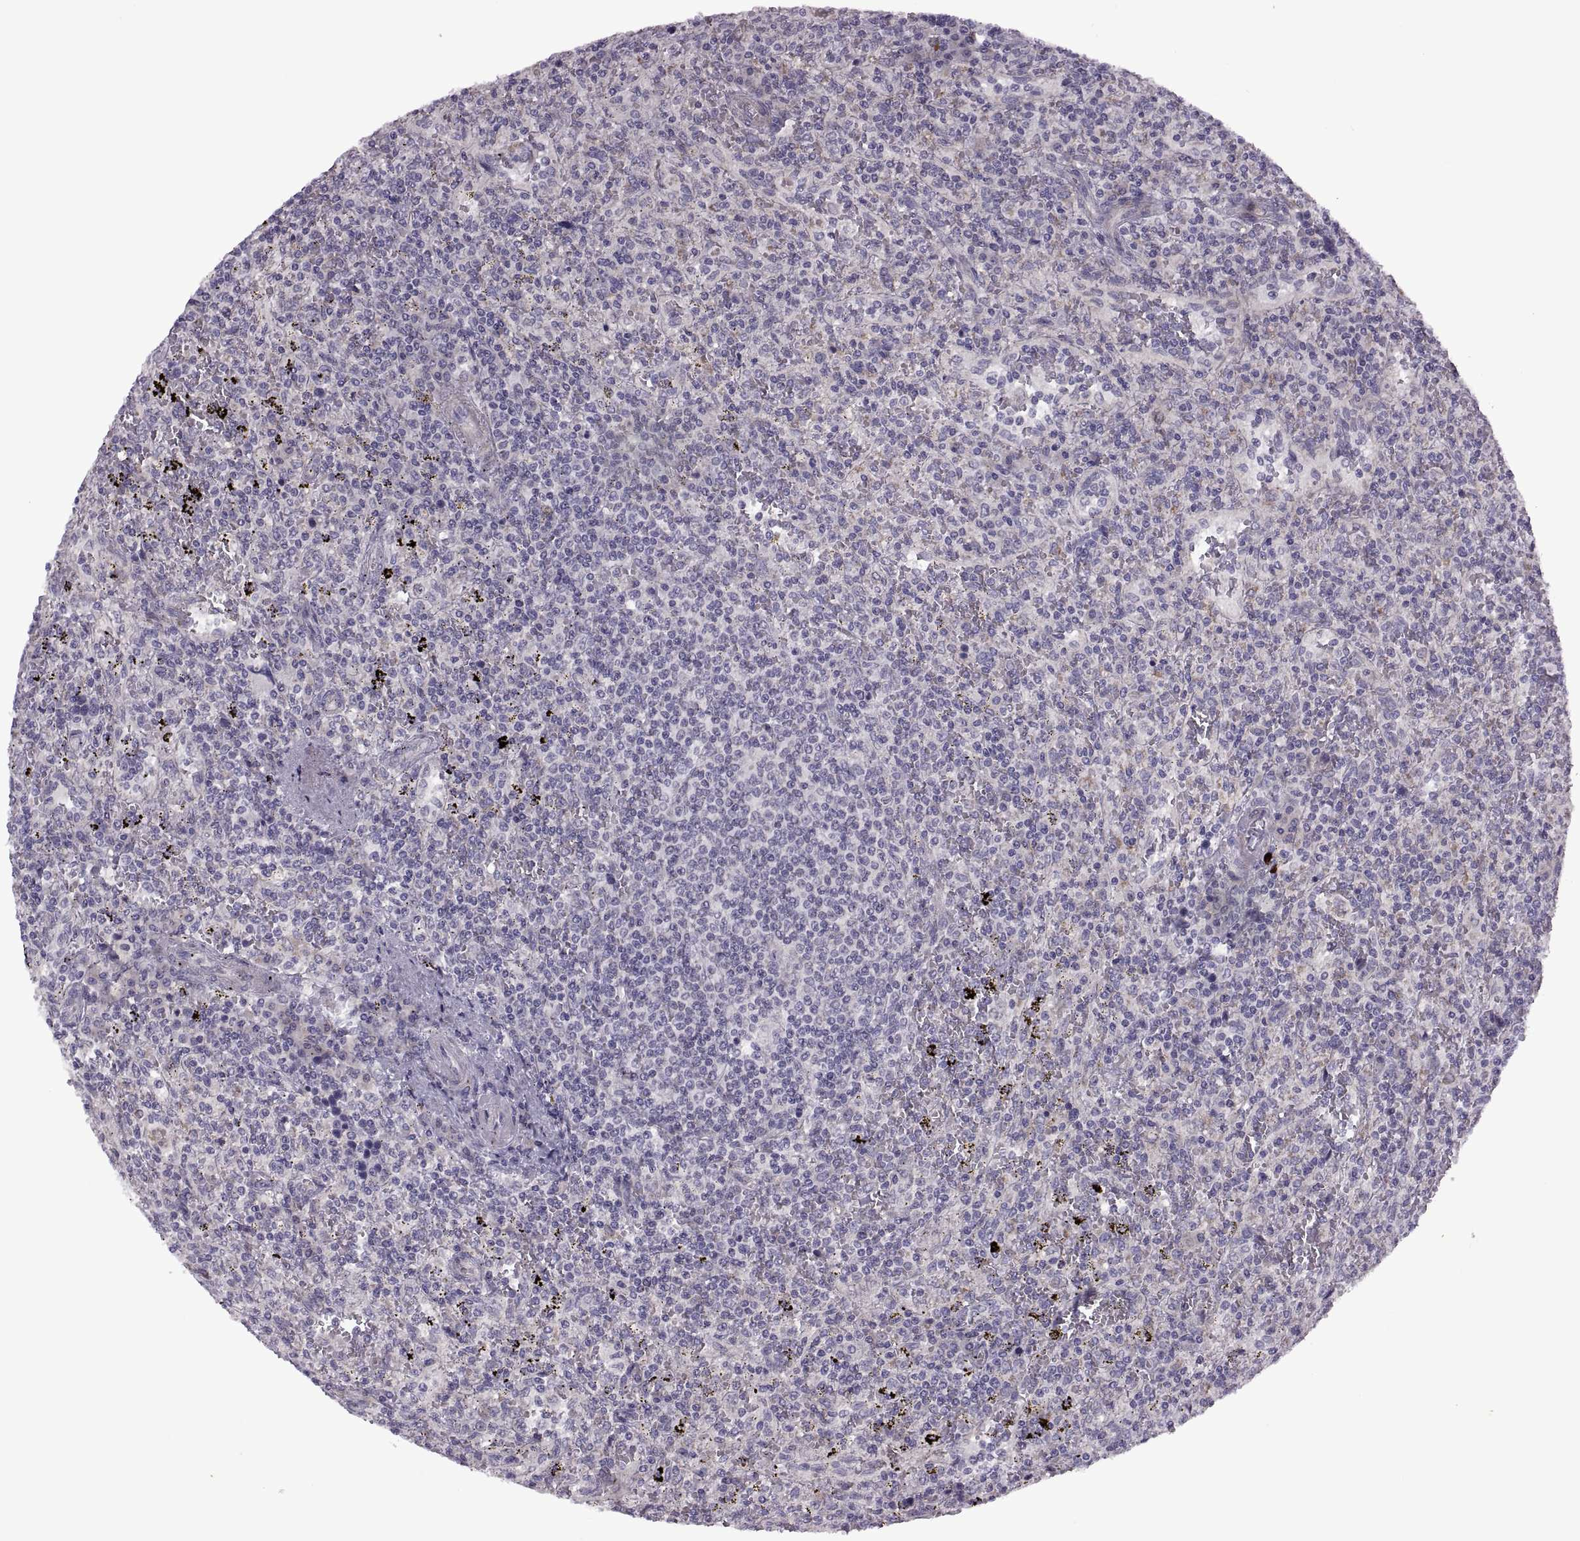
{"staining": {"intensity": "negative", "quantity": "none", "location": "none"}, "tissue": "lymphoma", "cell_type": "Tumor cells", "image_type": "cancer", "snomed": [{"axis": "morphology", "description": "Malignant lymphoma, non-Hodgkin's type, Low grade"}, {"axis": "topography", "description": "Spleen"}], "caption": "IHC micrograph of neoplastic tissue: human malignant lymphoma, non-Hodgkin's type (low-grade) stained with DAB (3,3'-diaminobenzidine) exhibits no significant protein expression in tumor cells.", "gene": "RIPK4", "patient": {"sex": "male", "age": 62}}